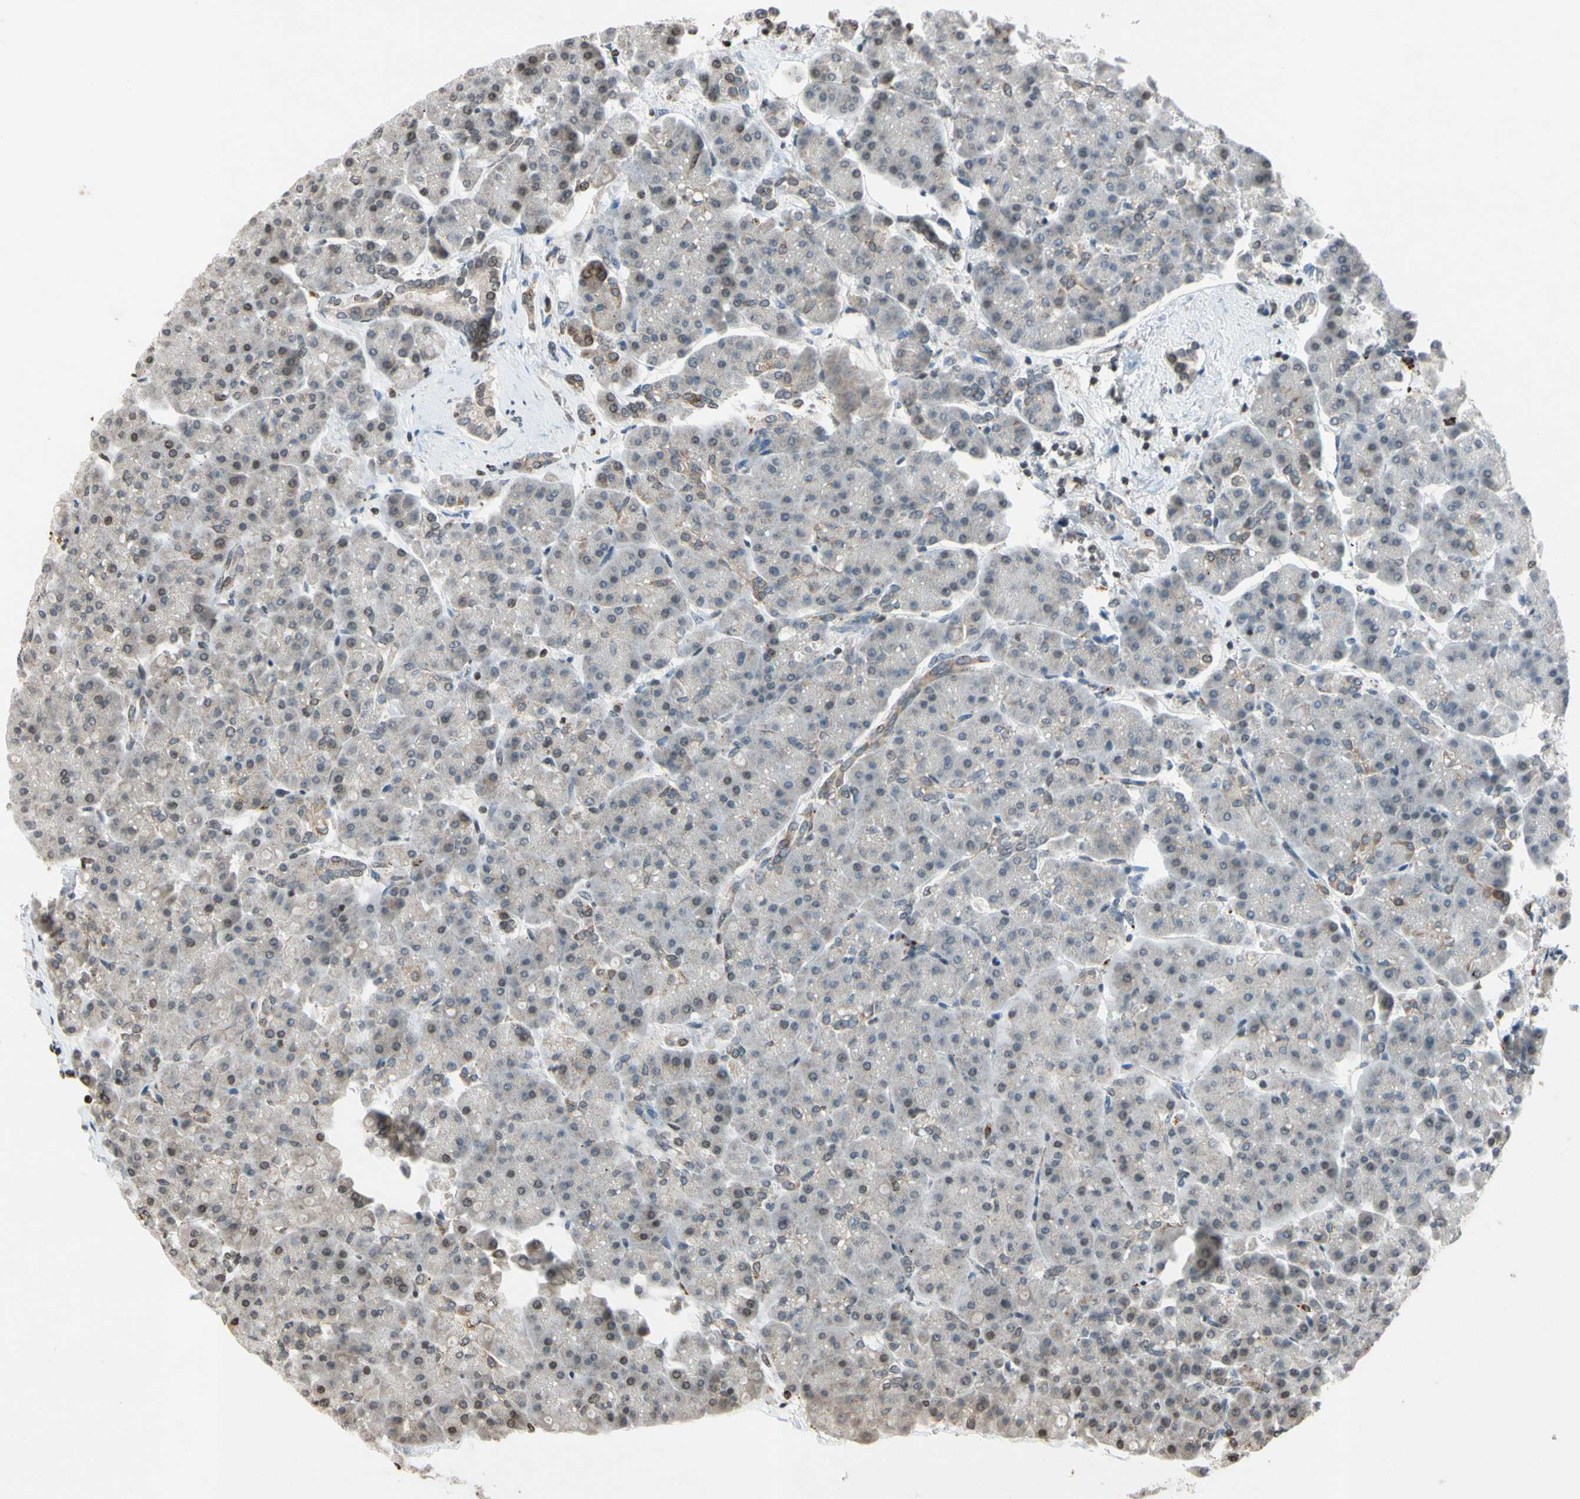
{"staining": {"intensity": "weak", "quantity": "25%-75%", "location": "cytoplasmic/membranous"}, "tissue": "pancreas", "cell_type": "Exocrine glandular cells", "image_type": "normal", "snomed": [{"axis": "morphology", "description": "Normal tissue, NOS"}, {"axis": "topography", "description": "Pancreas"}], "caption": "DAB (3,3'-diaminobenzidine) immunohistochemical staining of unremarkable human pancreas demonstrates weak cytoplasmic/membranous protein expression in about 25%-75% of exocrine glandular cells.", "gene": "CLDN11", "patient": {"sex": "female", "age": 70}}